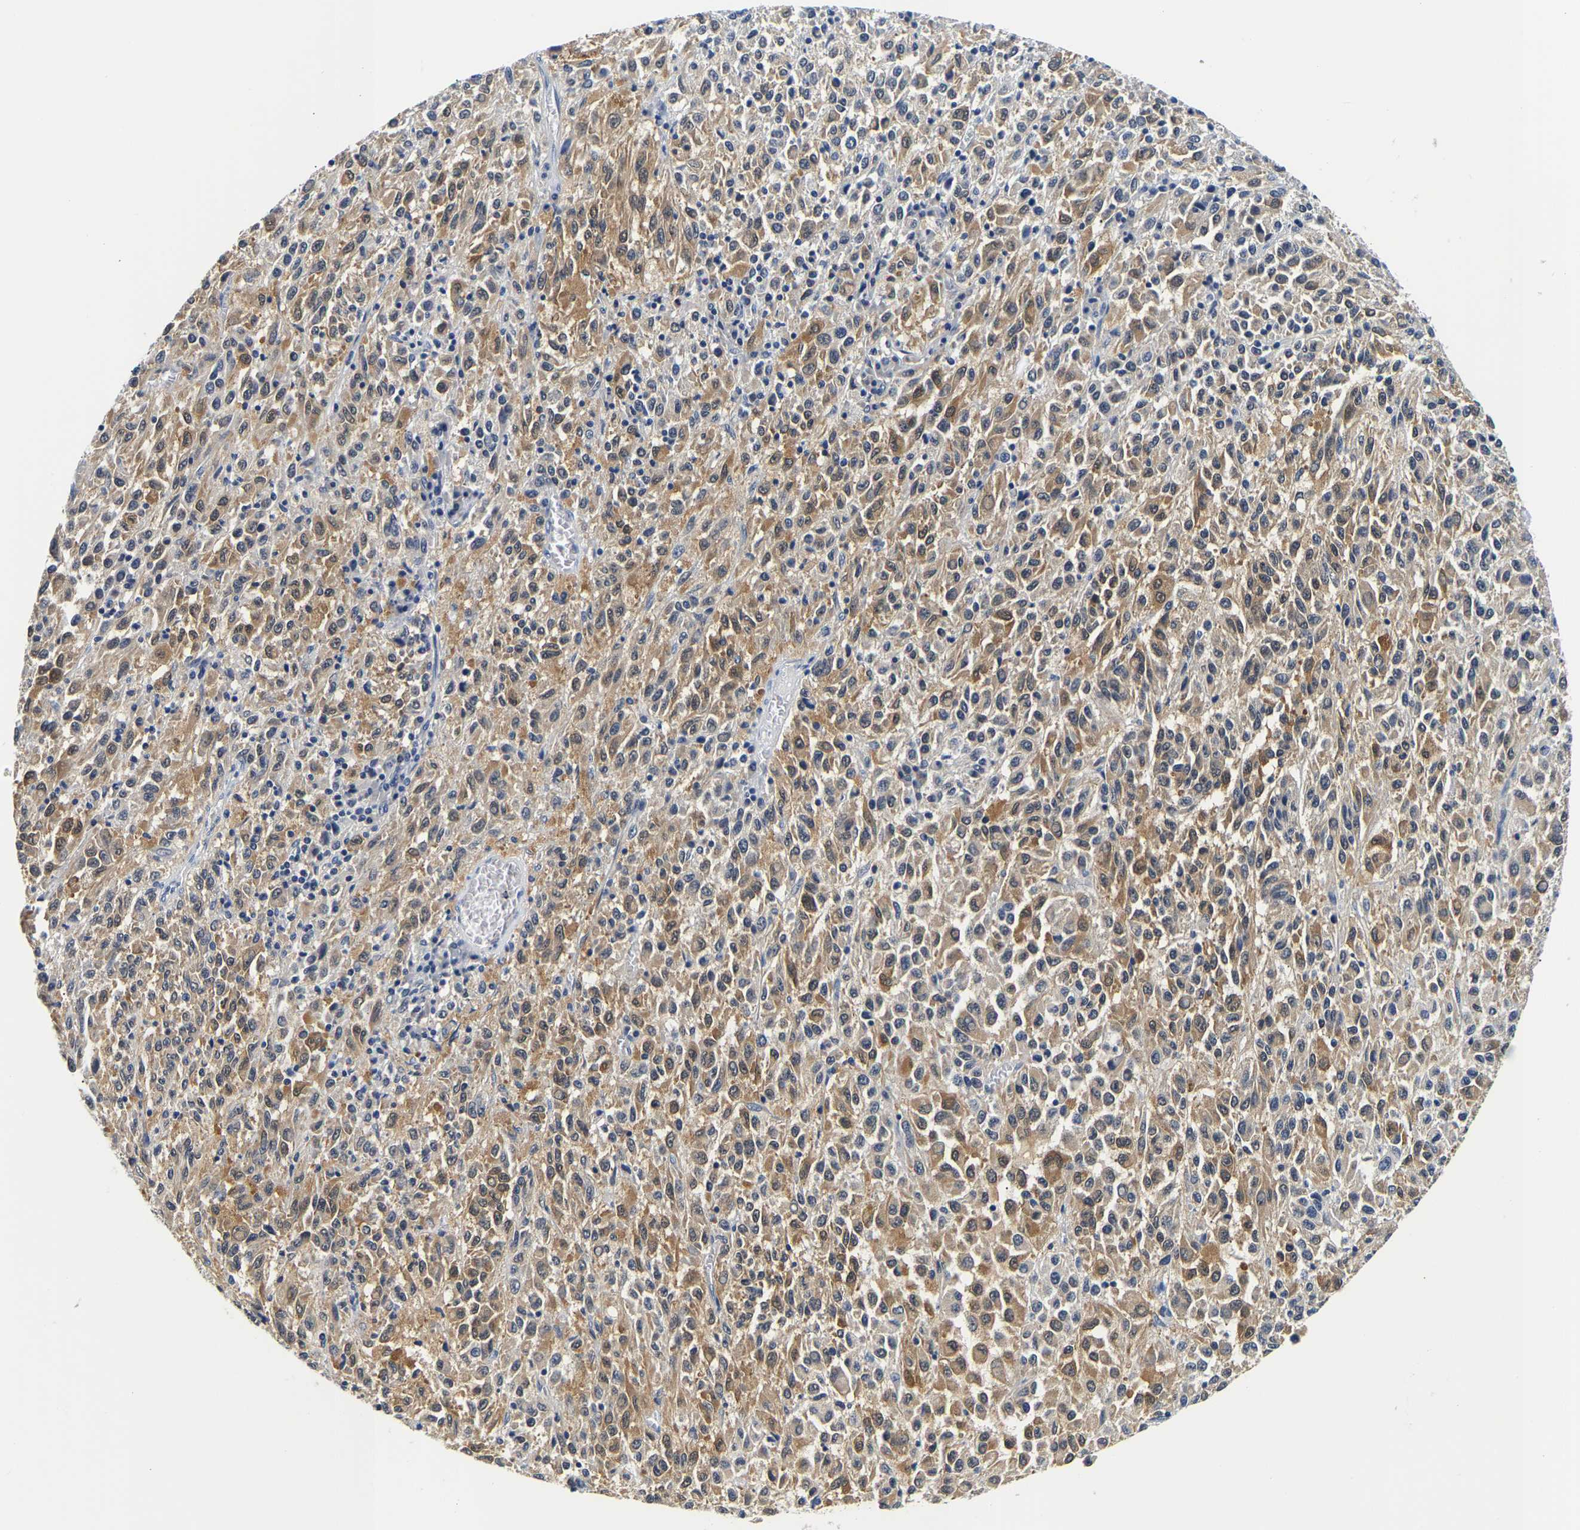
{"staining": {"intensity": "moderate", "quantity": ">75%", "location": "cytoplasmic/membranous"}, "tissue": "melanoma", "cell_type": "Tumor cells", "image_type": "cancer", "snomed": [{"axis": "morphology", "description": "Malignant melanoma, Metastatic site"}, {"axis": "topography", "description": "Lung"}], "caption": "Melanoma stained with a protein marker reveals moderate staining in tumor cells.", "gene": "UCHL3", "patient": {"sex": "male", "age": 64}}